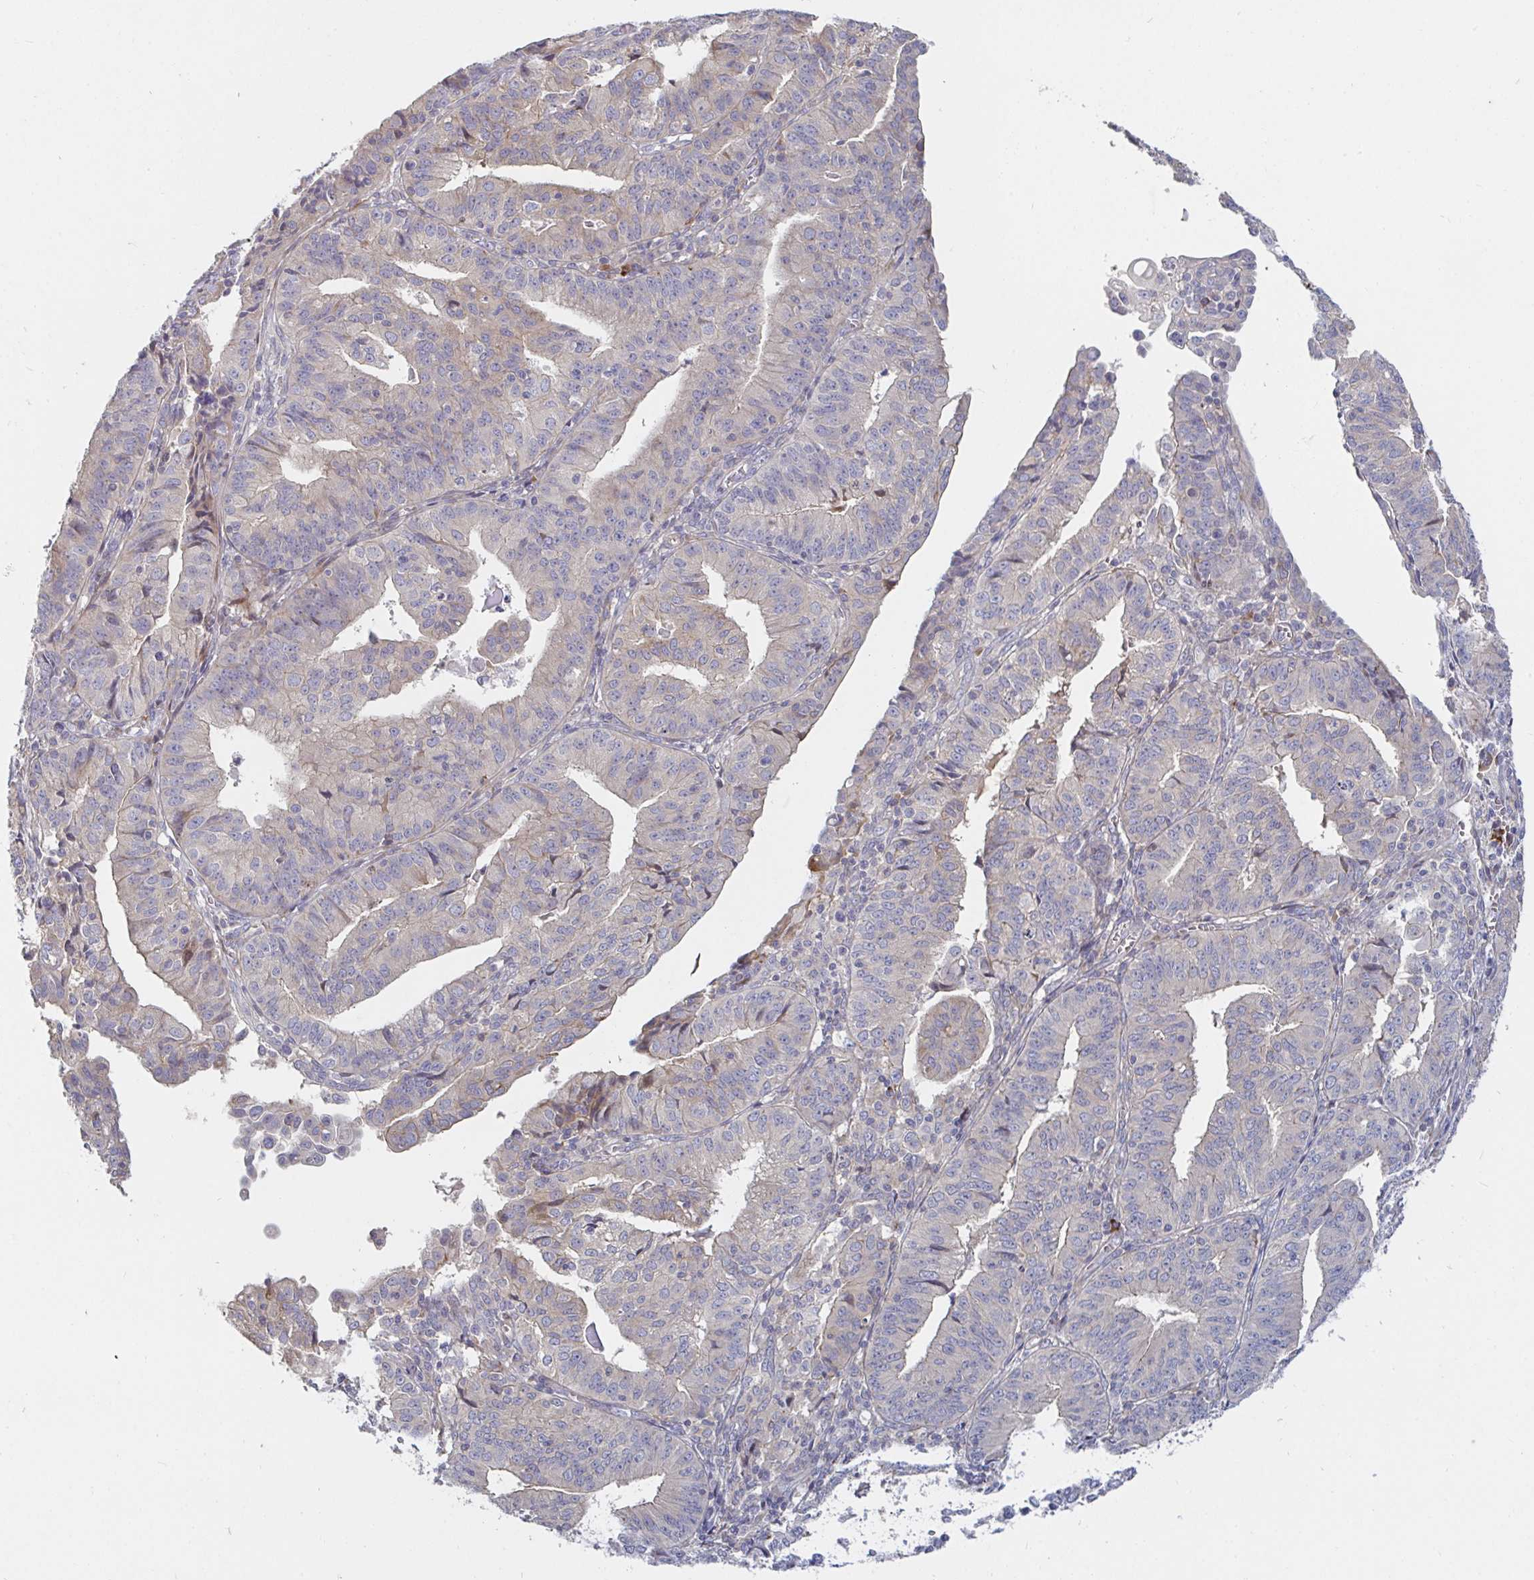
{"staining": {"intensity": "negative", "quantity": "none", "location": "none"}, "tissue": "endometrial cancer", "cell_type": "Tumor cells", "image_type": "cancer", "snomed": [{"axis": "morphology", "description": "Adenocarcinoma, NOS"}, {"axis": "topography", "description": "Endometrium"}], "caption": "A high-resolution photomicrograph shows immunohistochemistry staining of endometrial cancer, which shows no significant positivity in tumor cells. The staining was performed using DAB to visualize the protein expression in brown, while the nuclei were stained in blue with hematoxylin (Magnification: 20x).", "gene": "SSH2", "patient": {"sex": "female", "age": 56}}